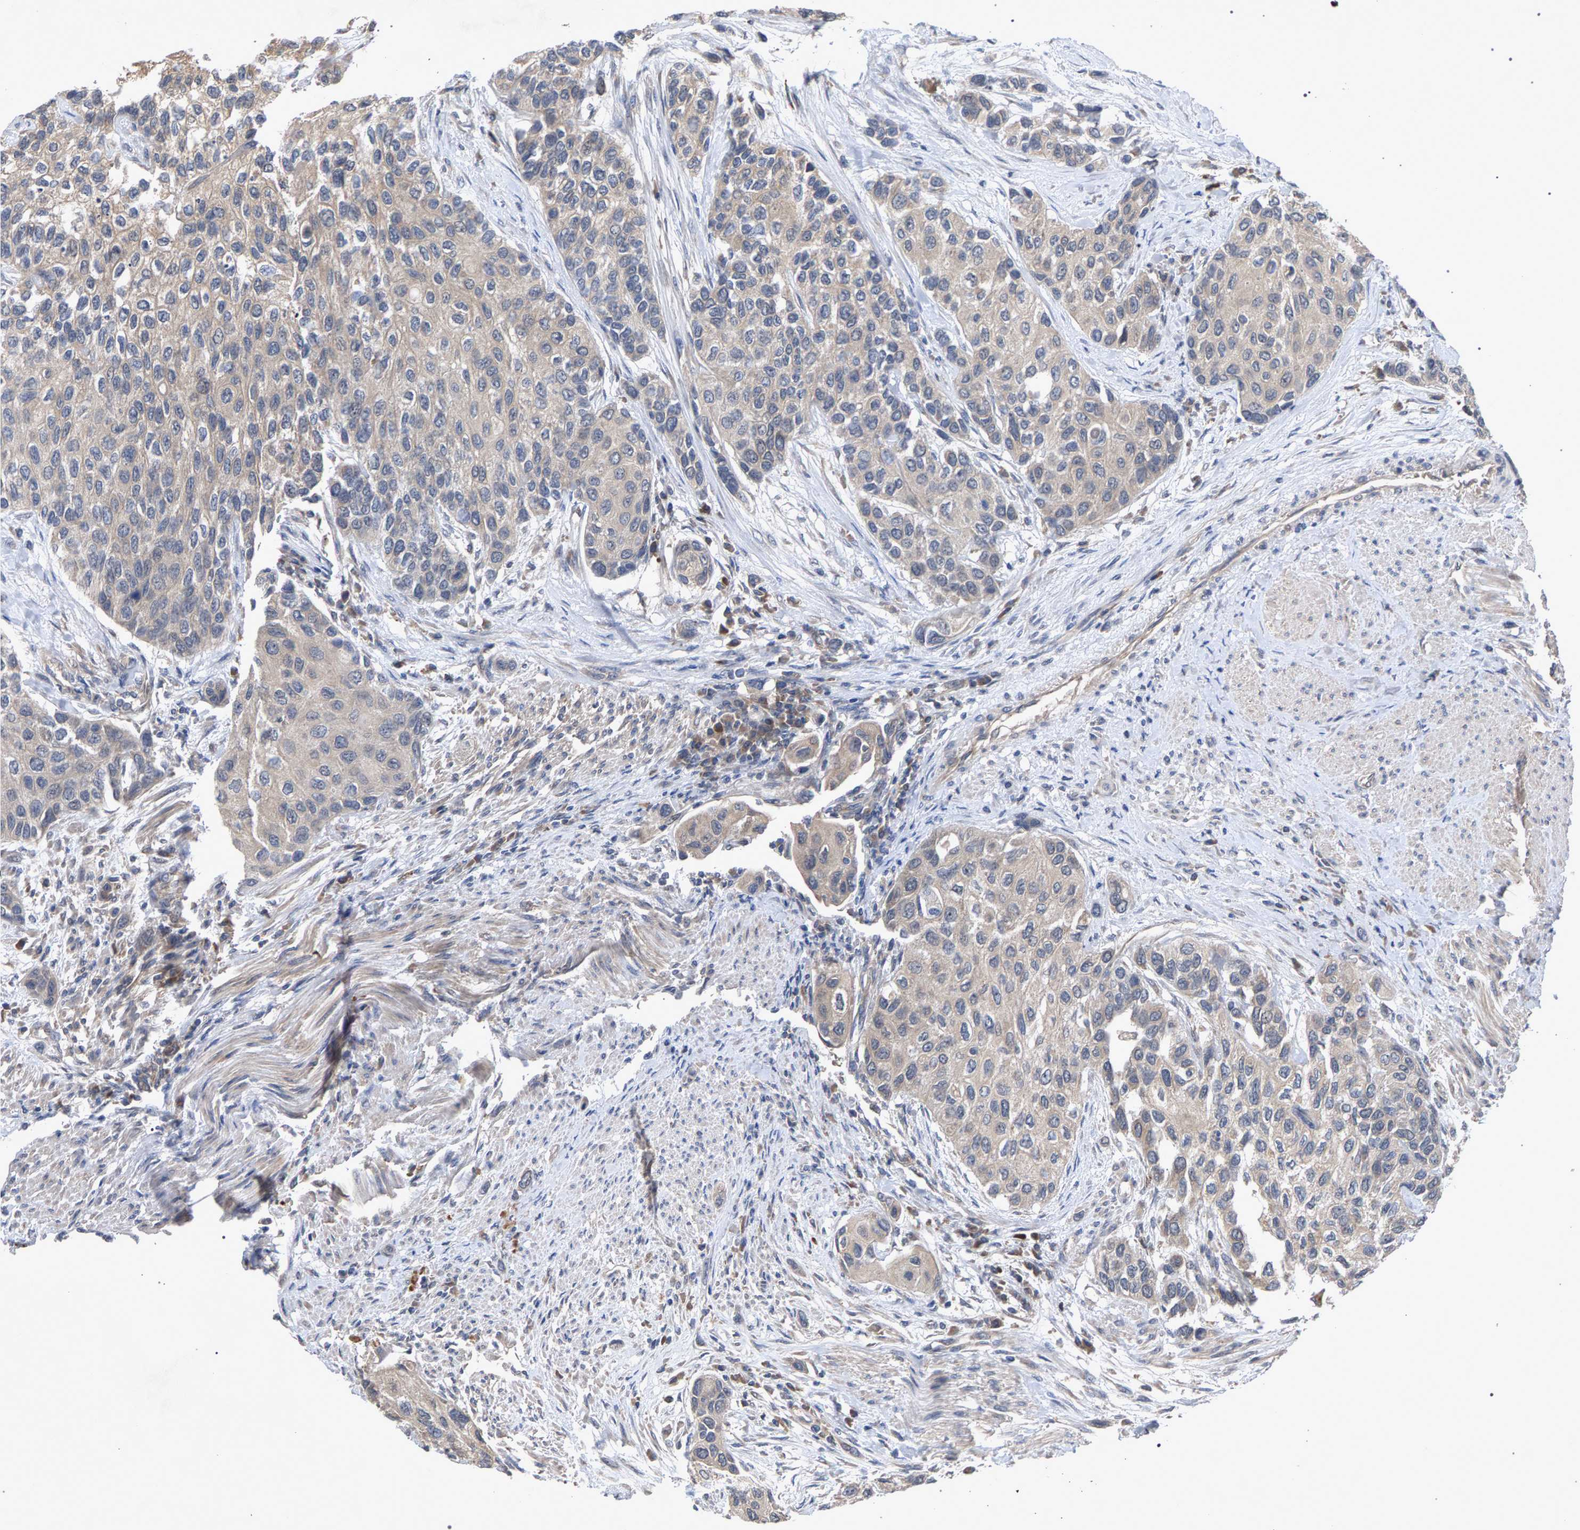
{"staining": {"intensity": "negative", "quantity": "none", "location": "none"}, "tissue": "urothelial cancer", "cell_type": "Tumor cells", "image_type": "cancer", "snomed": [{"axis": "morphology", "description": "Urothelial carcinoma, High grade"}, {"axis": "topography", "description": "Urinary bladder"}], "caption": "Tumor cells are negative for protein expression in human urothelial cancer.", "gene": "SLC4A4", "patient": {"sex": "female", "age": 56}}